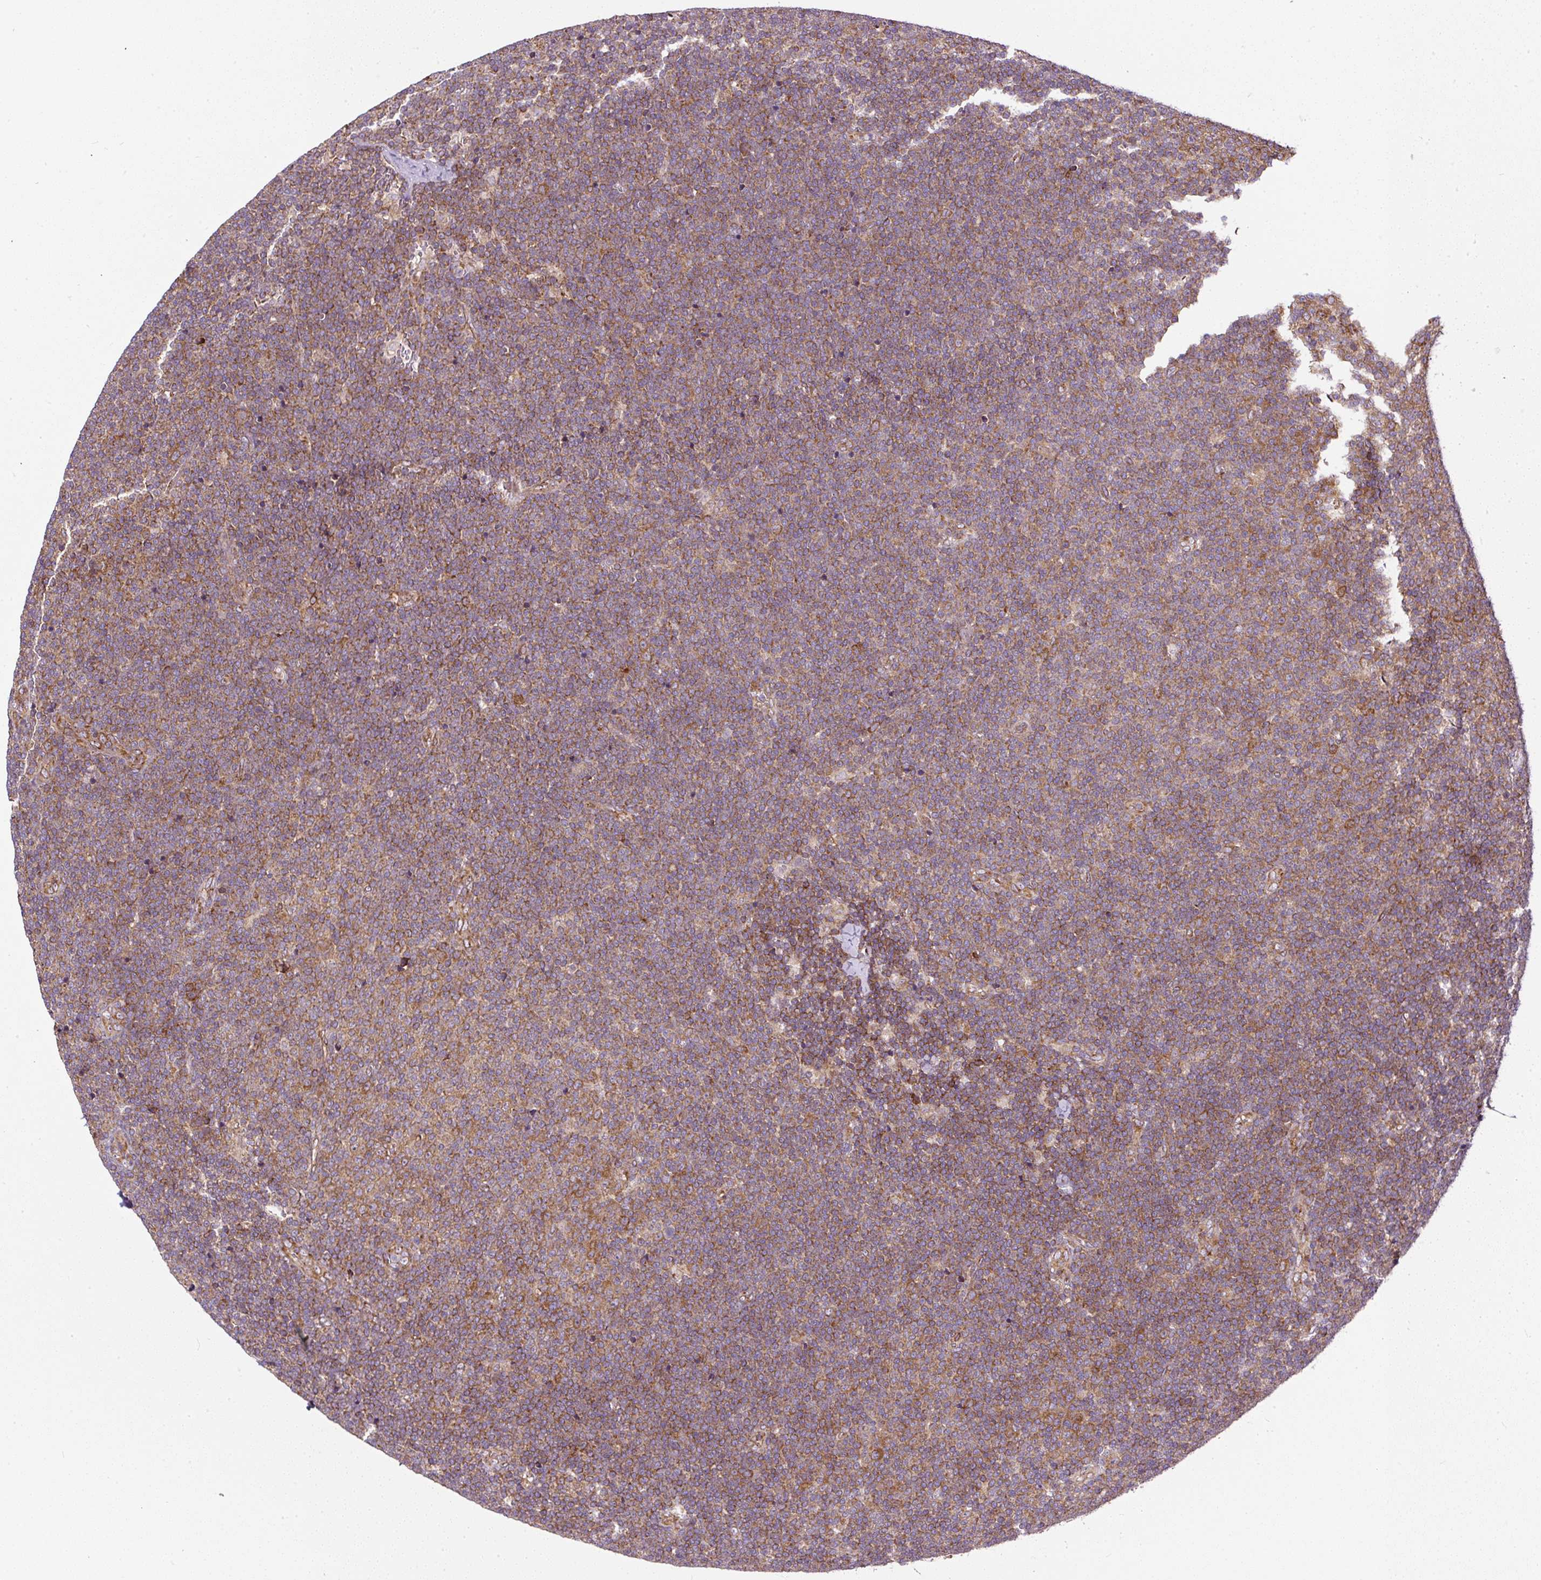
{"staining": {"intensity": "moderate", "quantity": ">75%", "location": "cytoplasmic/membranous"}, "tissue": "lymphoma", "cell_type": "Tumor cells", "image_type": "cancer", "snomed": [{"axis": "morphology", "description": "Malignant lymphoma, non-Hodgkin's type, Low grade"}, {"axis": "topography", "description": "Lymph node"}], "caption": "DAB (3,3'-diaminobenzidine) immunohistochemical staining of human lymphoma displays moderate cytoplasmic/membranous protein staining in approximately >75% of tumor cells.", "gene": "KDM4E", "patient": {"sex": "male", "age": 48}}